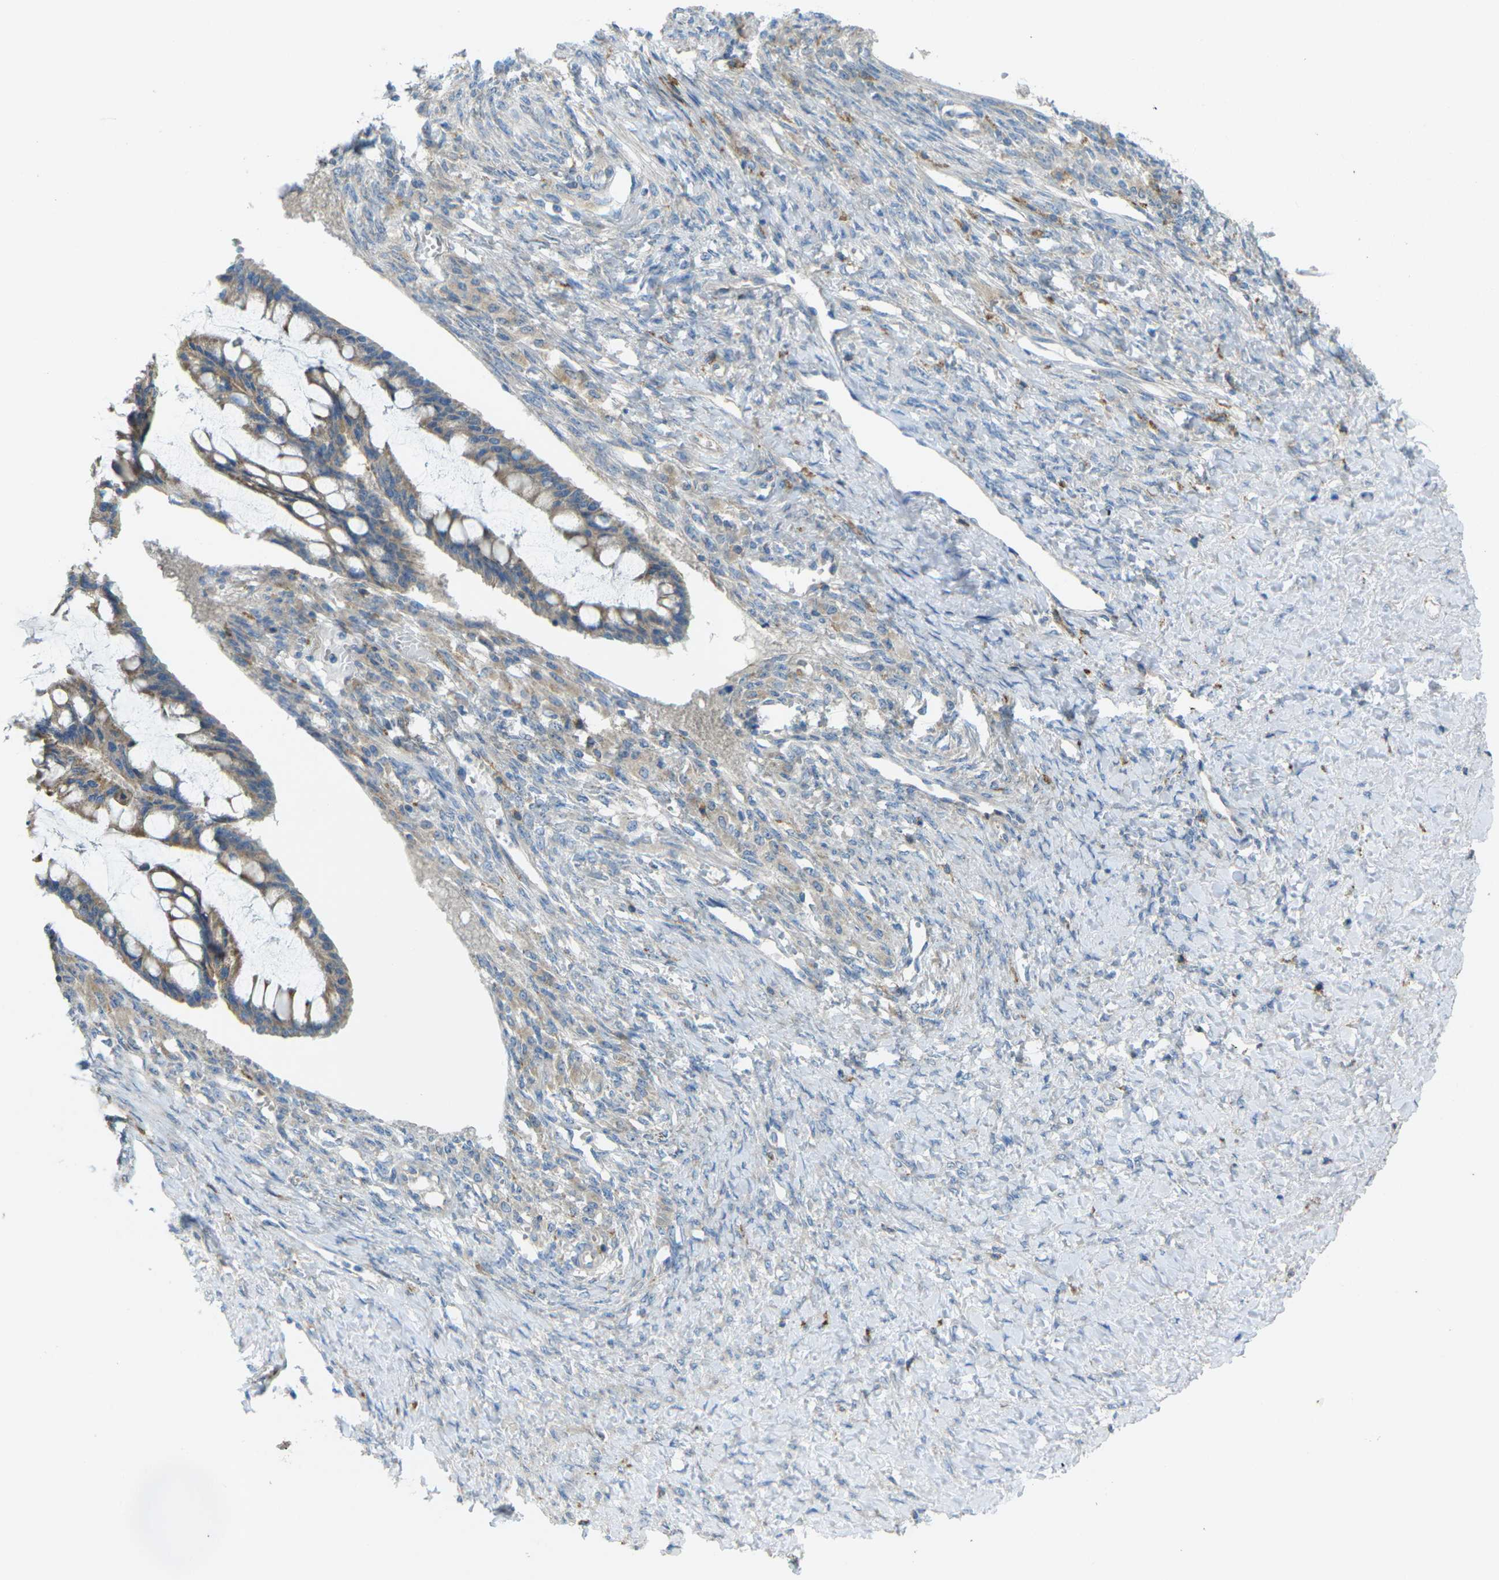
{"staining": {"intensity": "moderate", "quantity": "25%-75%", "location": "cytoplasmic/membranous"}, "tissue": "ovarian cancer", "cell_type": "Tumor cells", "image_type": "cancer", "snomed": [{"axis": "morphology", "description": "Cystadenocarcinoma, mucinous, NOS"}, {"axis": "topography", "description": "Ovary"}], "caption": "An immunohistochemistry (IHC) image of tumor tissue is shown. Protein staining in brown labels moderate cytoplasmic/membranous positivity in ovarian cancer within tumor cells. Nuclei are stained in blue.", "gene": "MYLK4", "patient": {"sex": "female", "age": 73}}